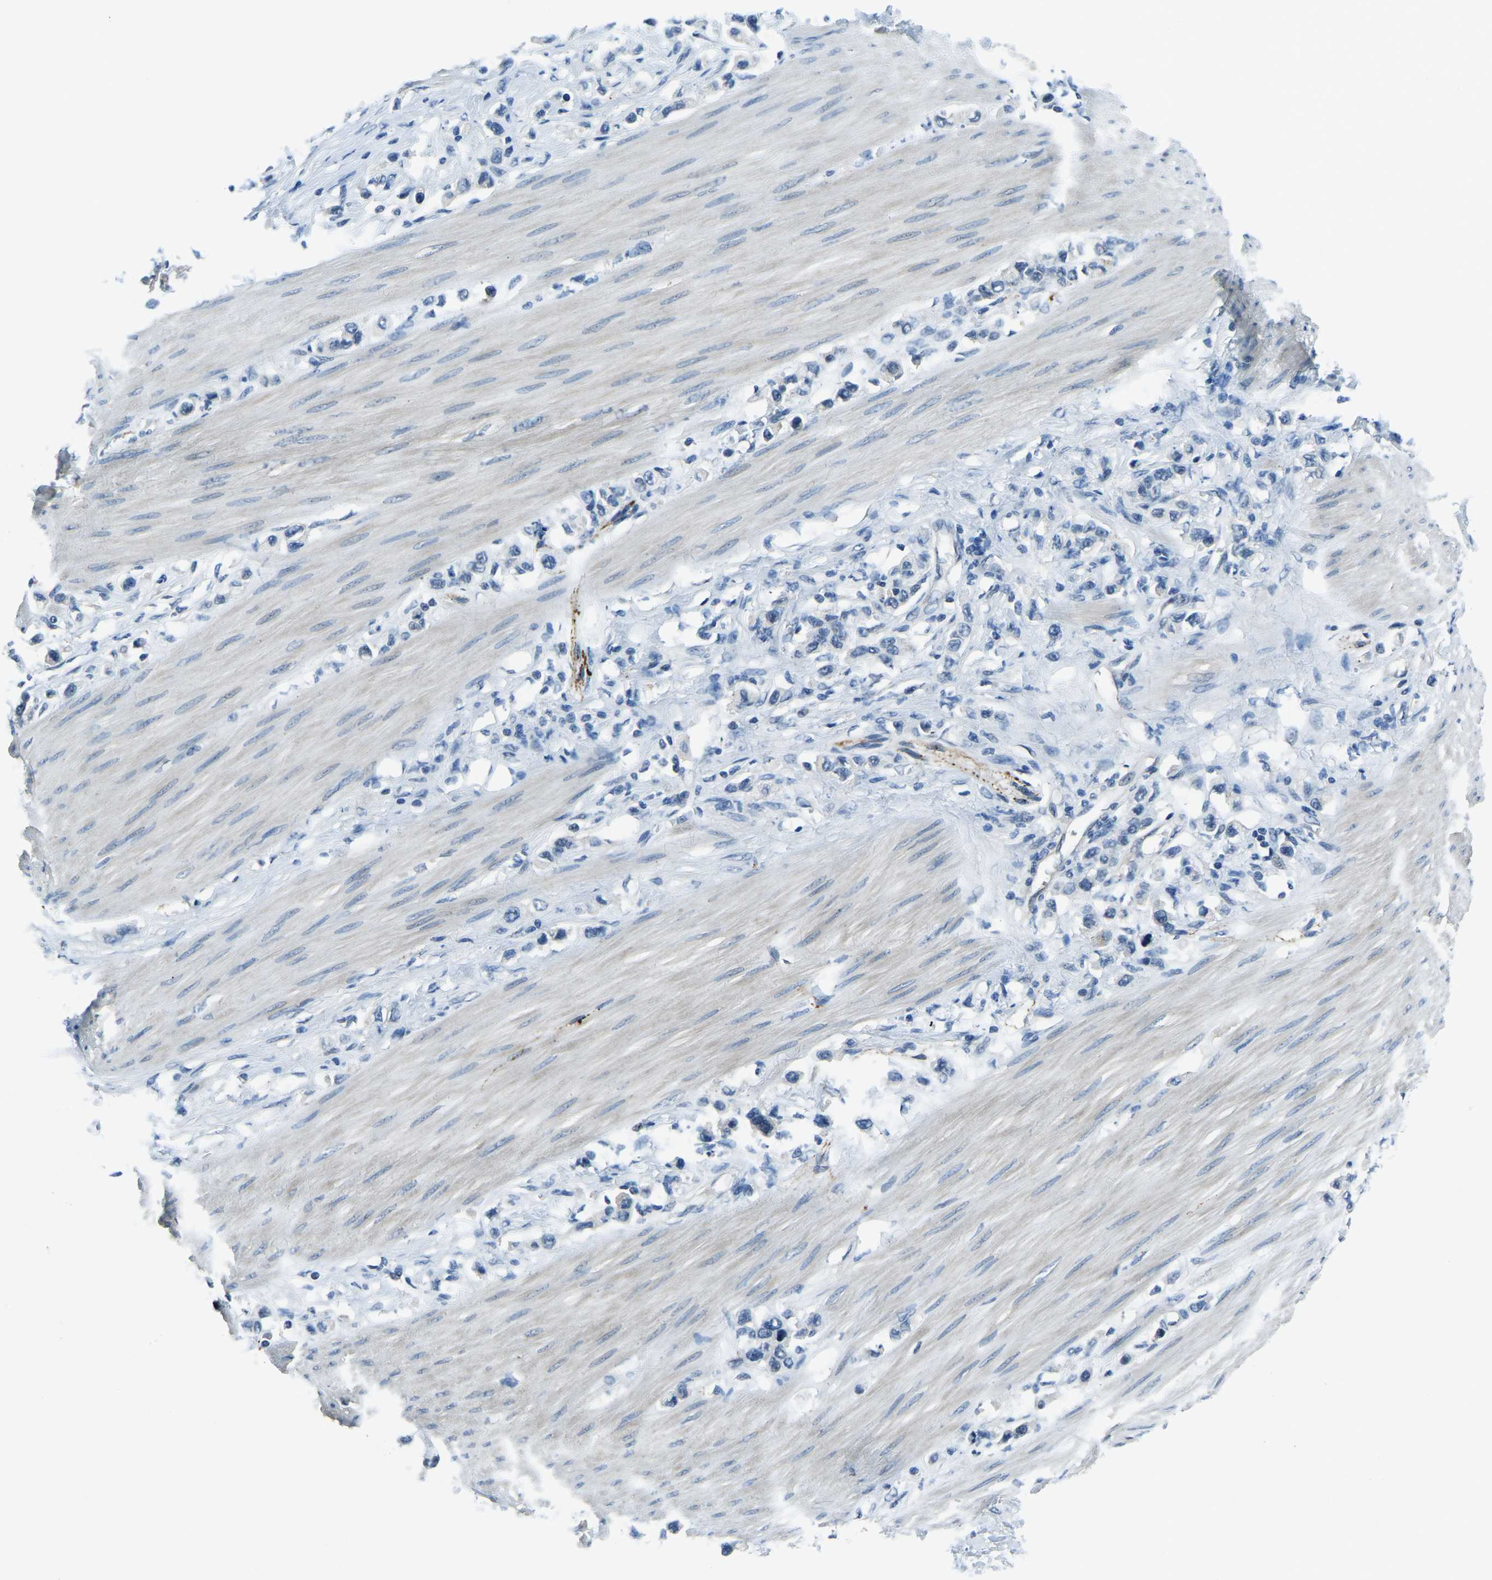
{"staining": {"intensity": "negative", "quantity": "none", "location": "none"}, "tissue": "stomach cancer", "cell_type": "Tumor cells", "image_type": "cancer", "snomed": [{"axis": "morphology", "description": "Adenocarcinoma, NOS"}, {"axis": "topography", "description": "Stomach"}], "caption": "Tumor cells are negative for protein expression in human stomach adenocarcinoma.", "gene": "RRP1", "patient": {"sex": "female", "age": 65}}